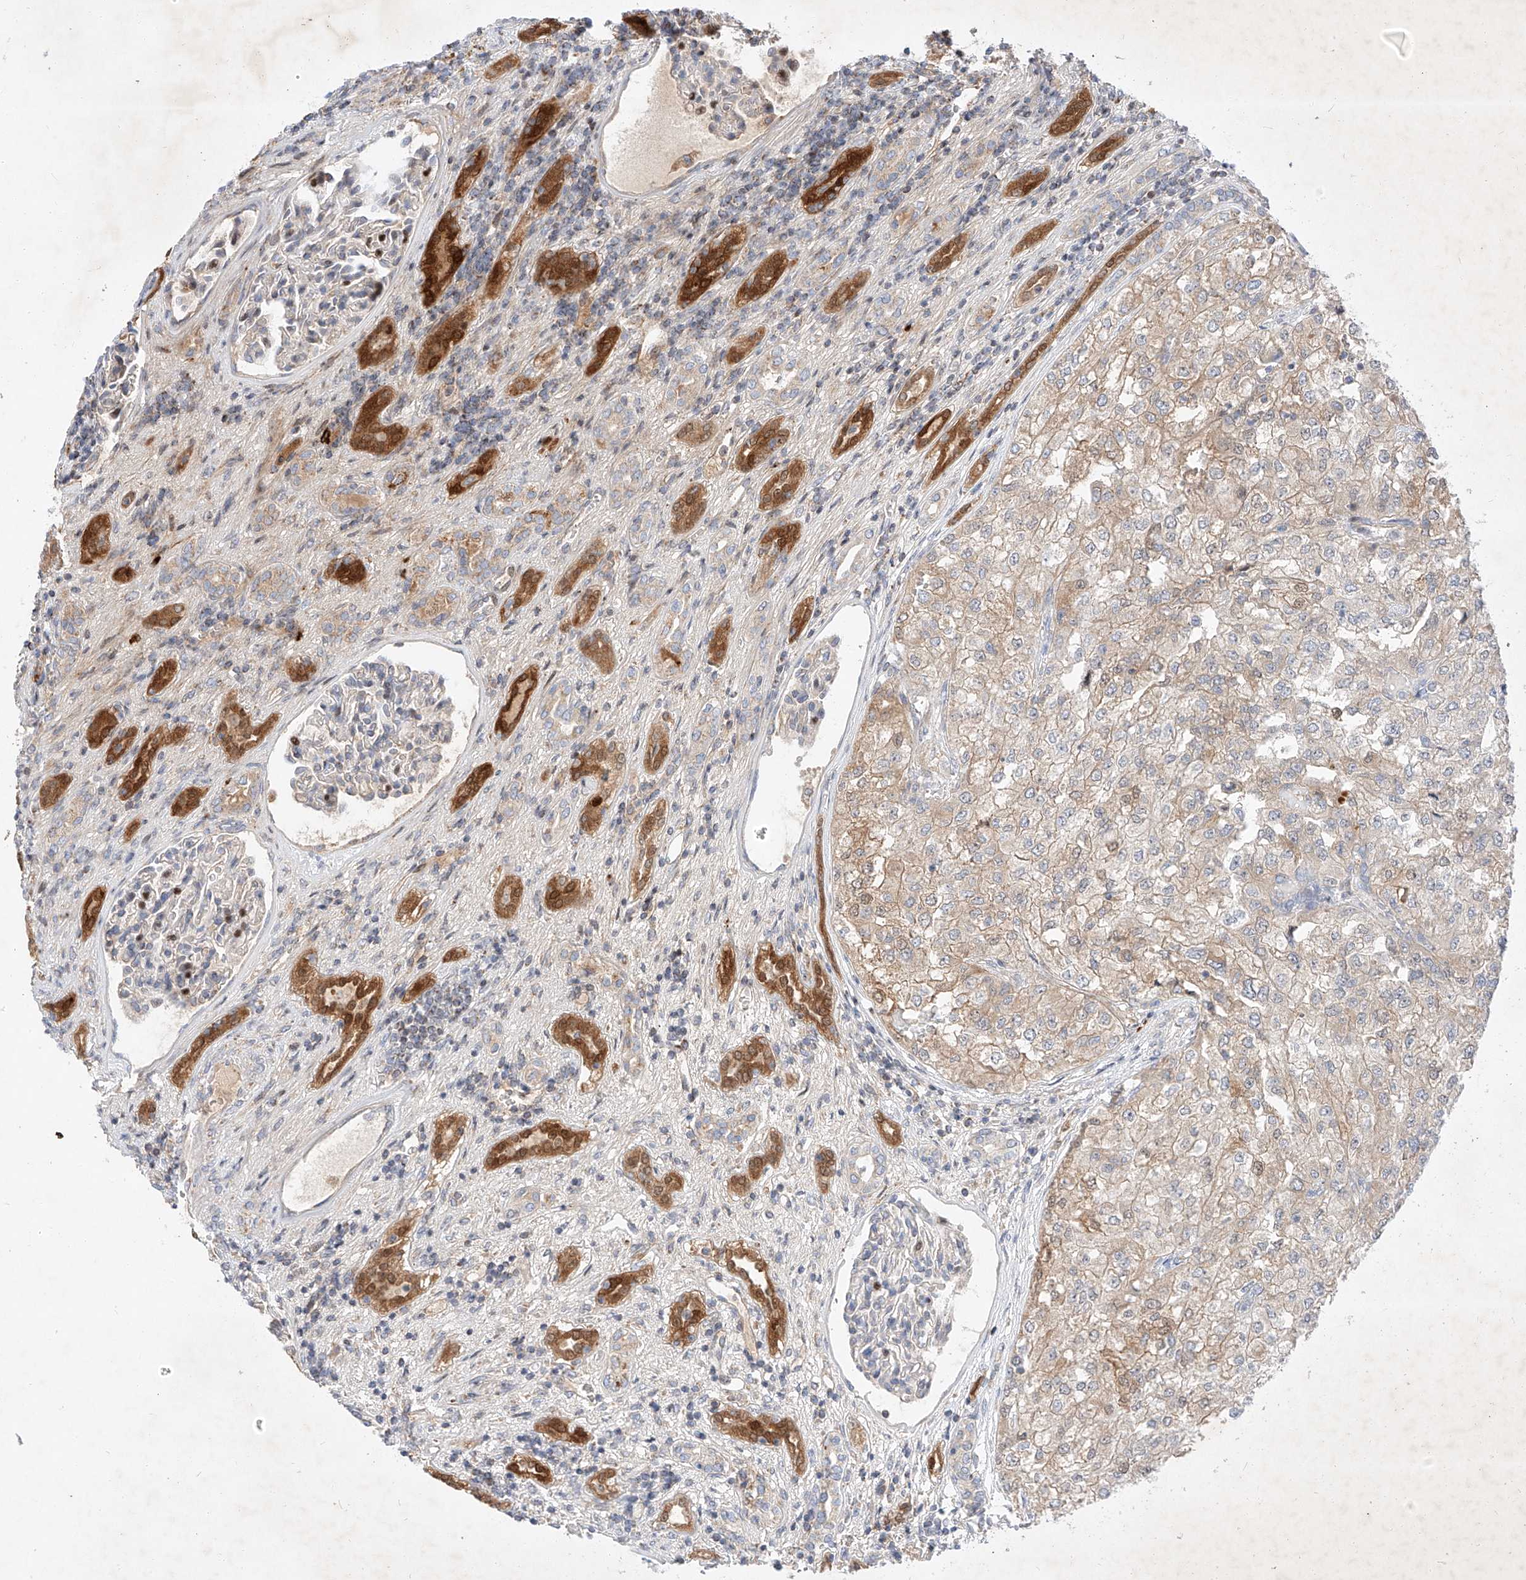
{"staining": {"intensity": "weak", "quantity": "25%-75%", "location": "cytoplasmic/membranous"}, "tissue": "renal cancer", "cell_type": "Tumor cells", "image_type": "cancer", "snomed": [{"axis": "morphology", "description": "Adenocarcinoma, NOS"}, {"axis": "topography", "description": "Kidney"}], "caption": "Tumor cells reveal weak cytoplasmic/membranous positivity in about 25%-75% of cells in renal cancer (adenocarcinoma).", "gene": "OSGEPL1", "patient": {"sex": "female", "age": 54}}